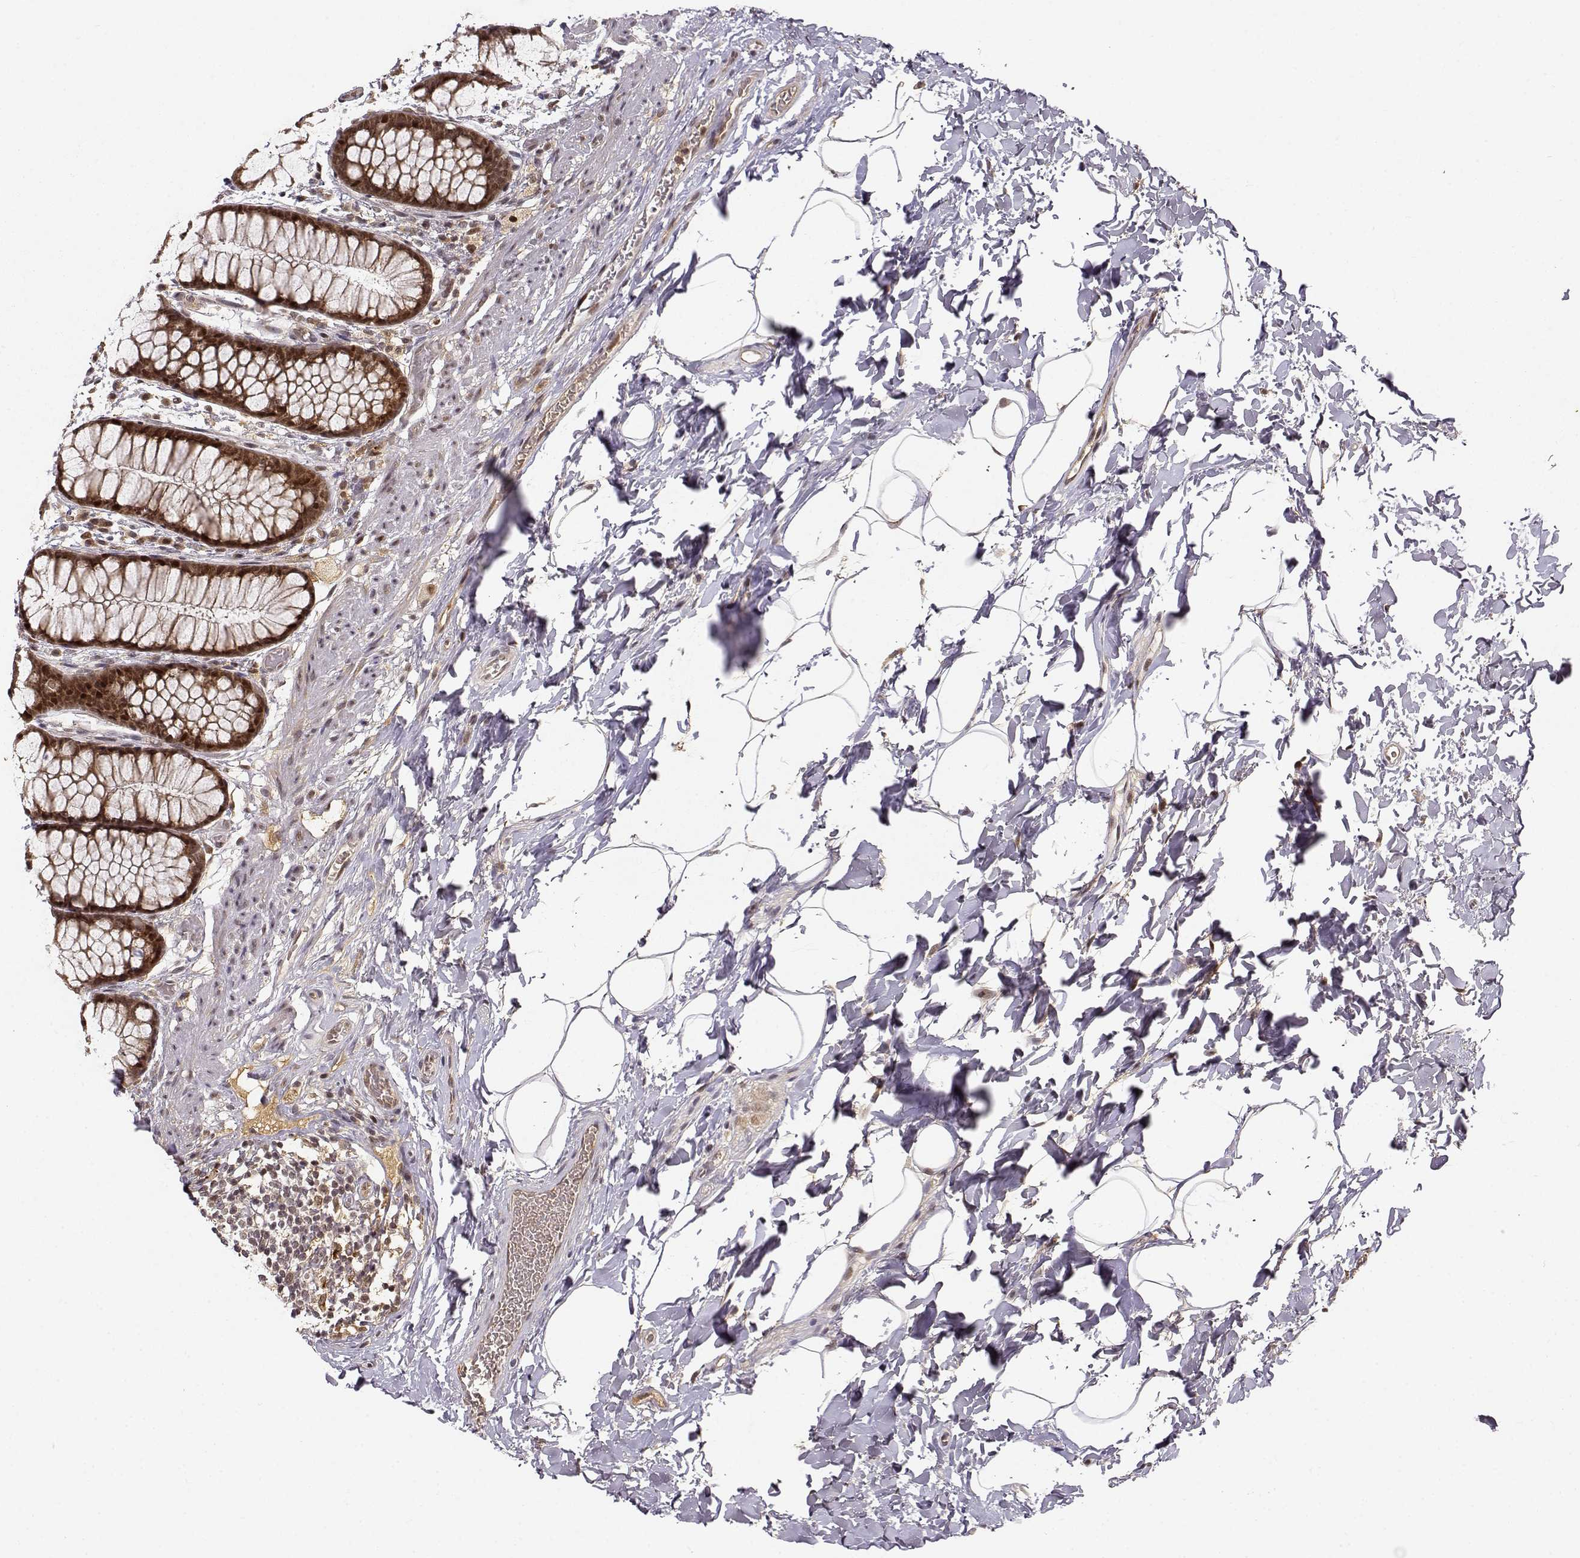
{"staining": {"intensity": "strong", "quantity": ">75%", "location": "cytoplasmic/membranous,nuclear"}, "tissue": "rectum", "cell_type": "Glandular cells", "image_type": "normal", "snomed": [{"axis": "morphology", "description": "Normal tissue, NOS"}, {"axis": "topography", "description": "Rectum"}], "caption": "The immunohistochemical stain labels strong cytoplasmic/membranous,nuclear staining in glandular cells of benign rectum. The staining is performed using DAB brown chromogen to label protein expression. The nuclei are counter-stained blue using hematoxylin.", "gene": "MAEA", "patient": {"sex": "female", "age": 62}}